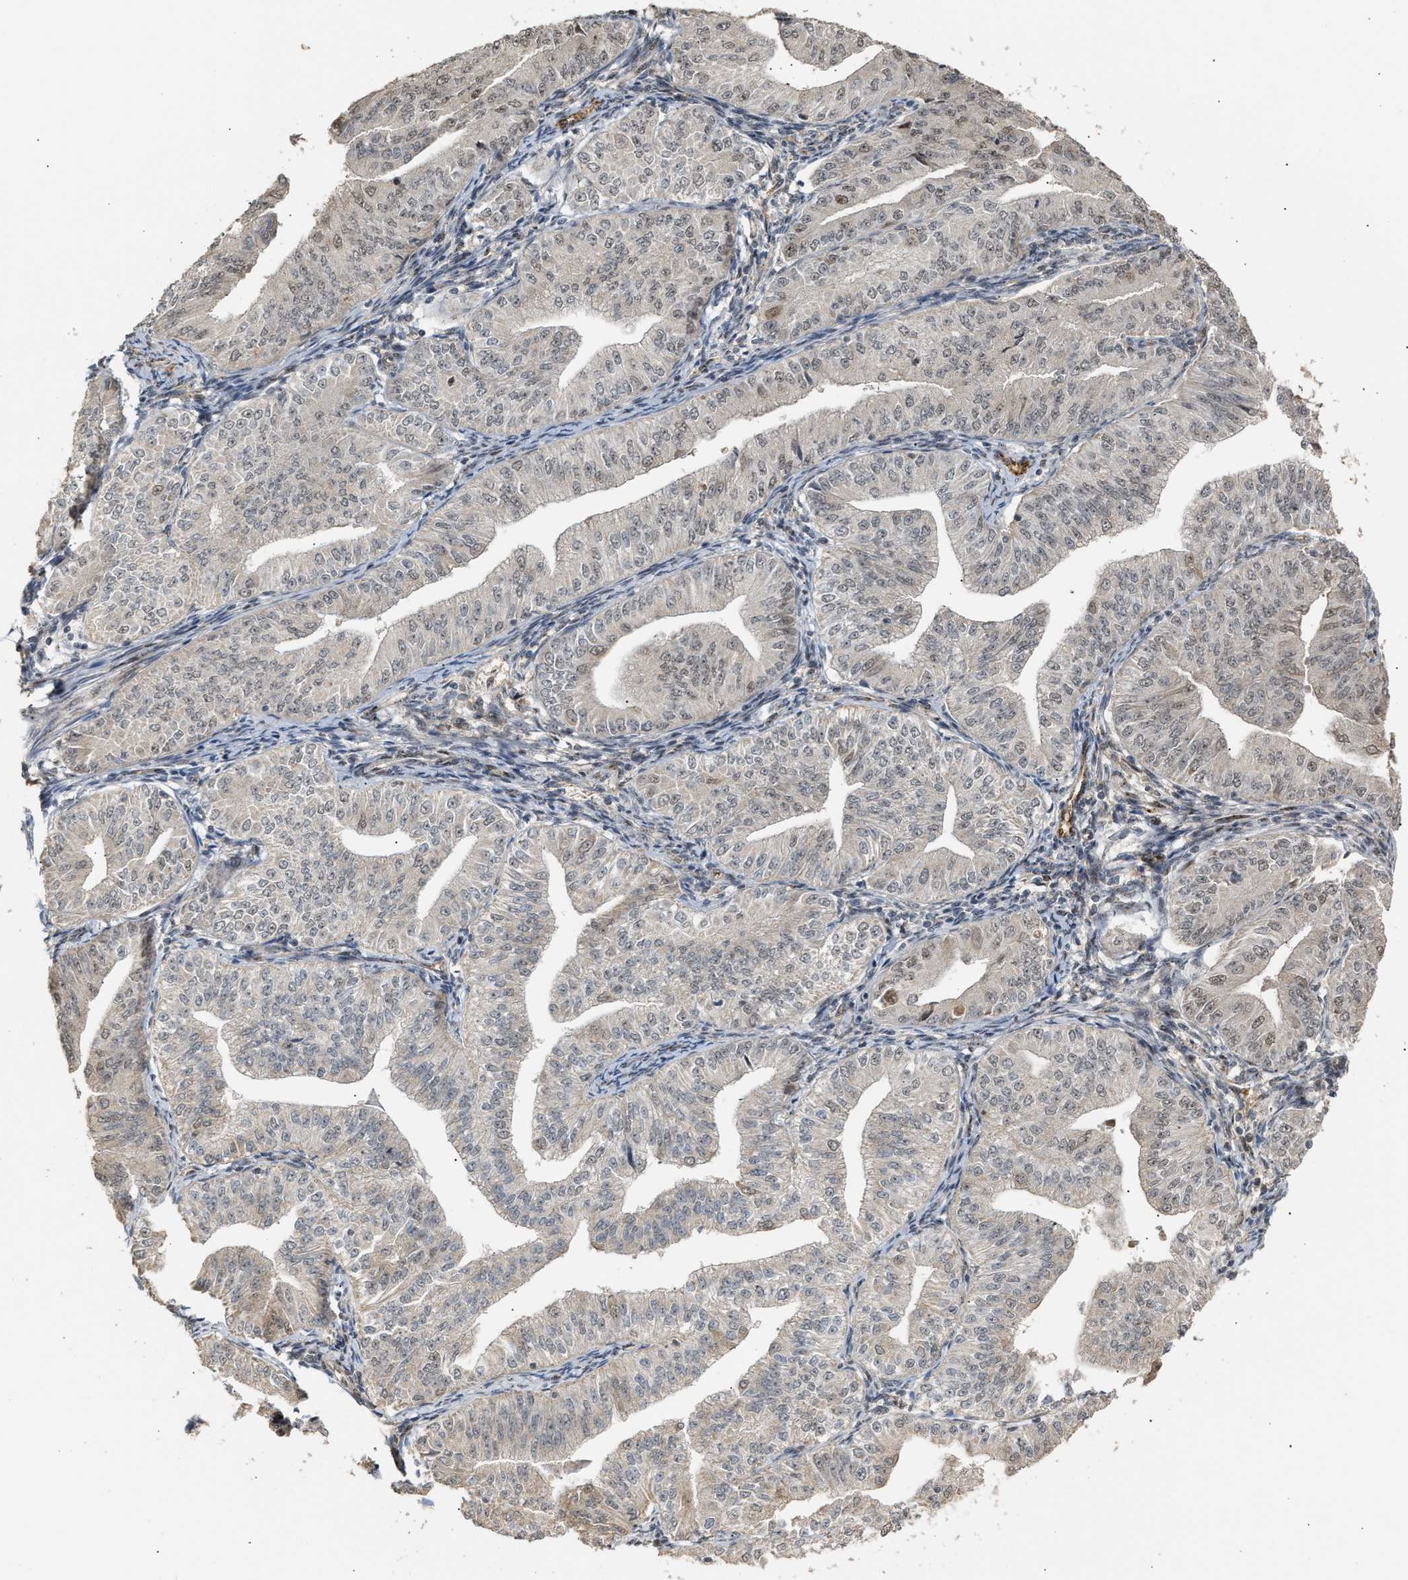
{"staining": {"intensity": "weak", "quantity": "<25%", "location": "nuclear"}, "tissue": "endometrial cancer", "cell_type": "Tumor cells", "image_type": "cancer", "snomed": [{"axis": "morphology", "description": "Normal tissue, NOS"}, {"axis": "morphology", "description": "Adenocarcinoma, NOS"}, {"axis": "topography", "description": "Endometrium"}], "caption": "There is no significant staining in tumor cells of endometrial cancer. The staining was performed using DAB to visualize the protein expression in brown, while the nuclei were stained in blue with hematoxylin (Magnification: 20x).", "gene": "ZFAND5", "patient": {"sex": "female", "age": 53}}